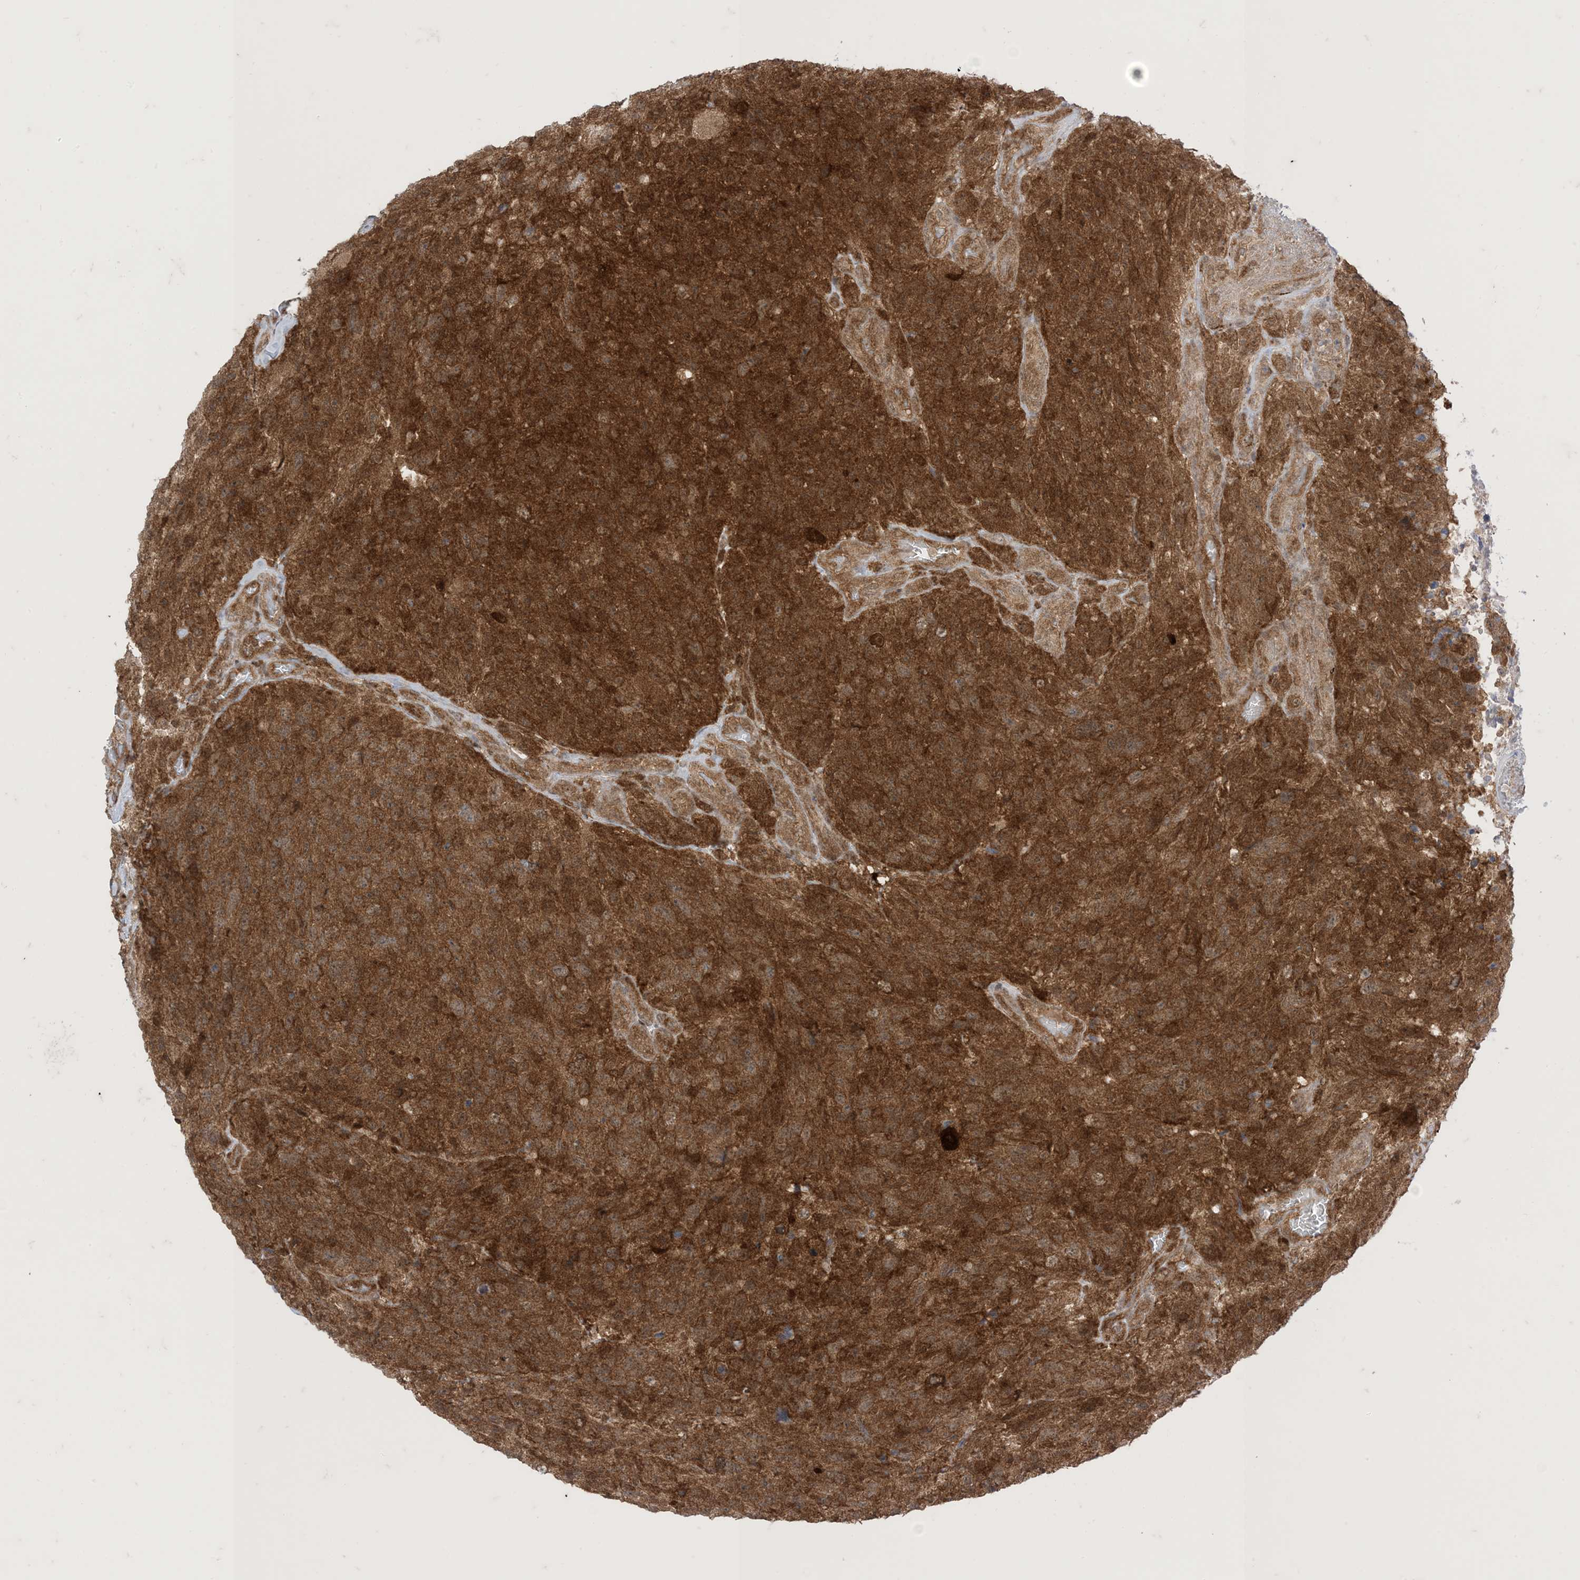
{"staining": {"intensity": "moderate", "quantity": ">75%", "location": "cytoplasmic/membranous"}, "tissue": "glioma", "cell_type": "Tumor cells", "image_type": "cancer", "snomed": [{"axis": "morphology", "description": "Glioma, malignant, High grade"}, {"axis": "topography", "description": "Brain"}], "caption": "Protein staining by immunohistochemistry reveals moderate cytoplasmic/membranous positivity in about >75% of tumor cells in glioma.", "gene": "PTPA", "patient": {"sex": "male", "age": 69}}